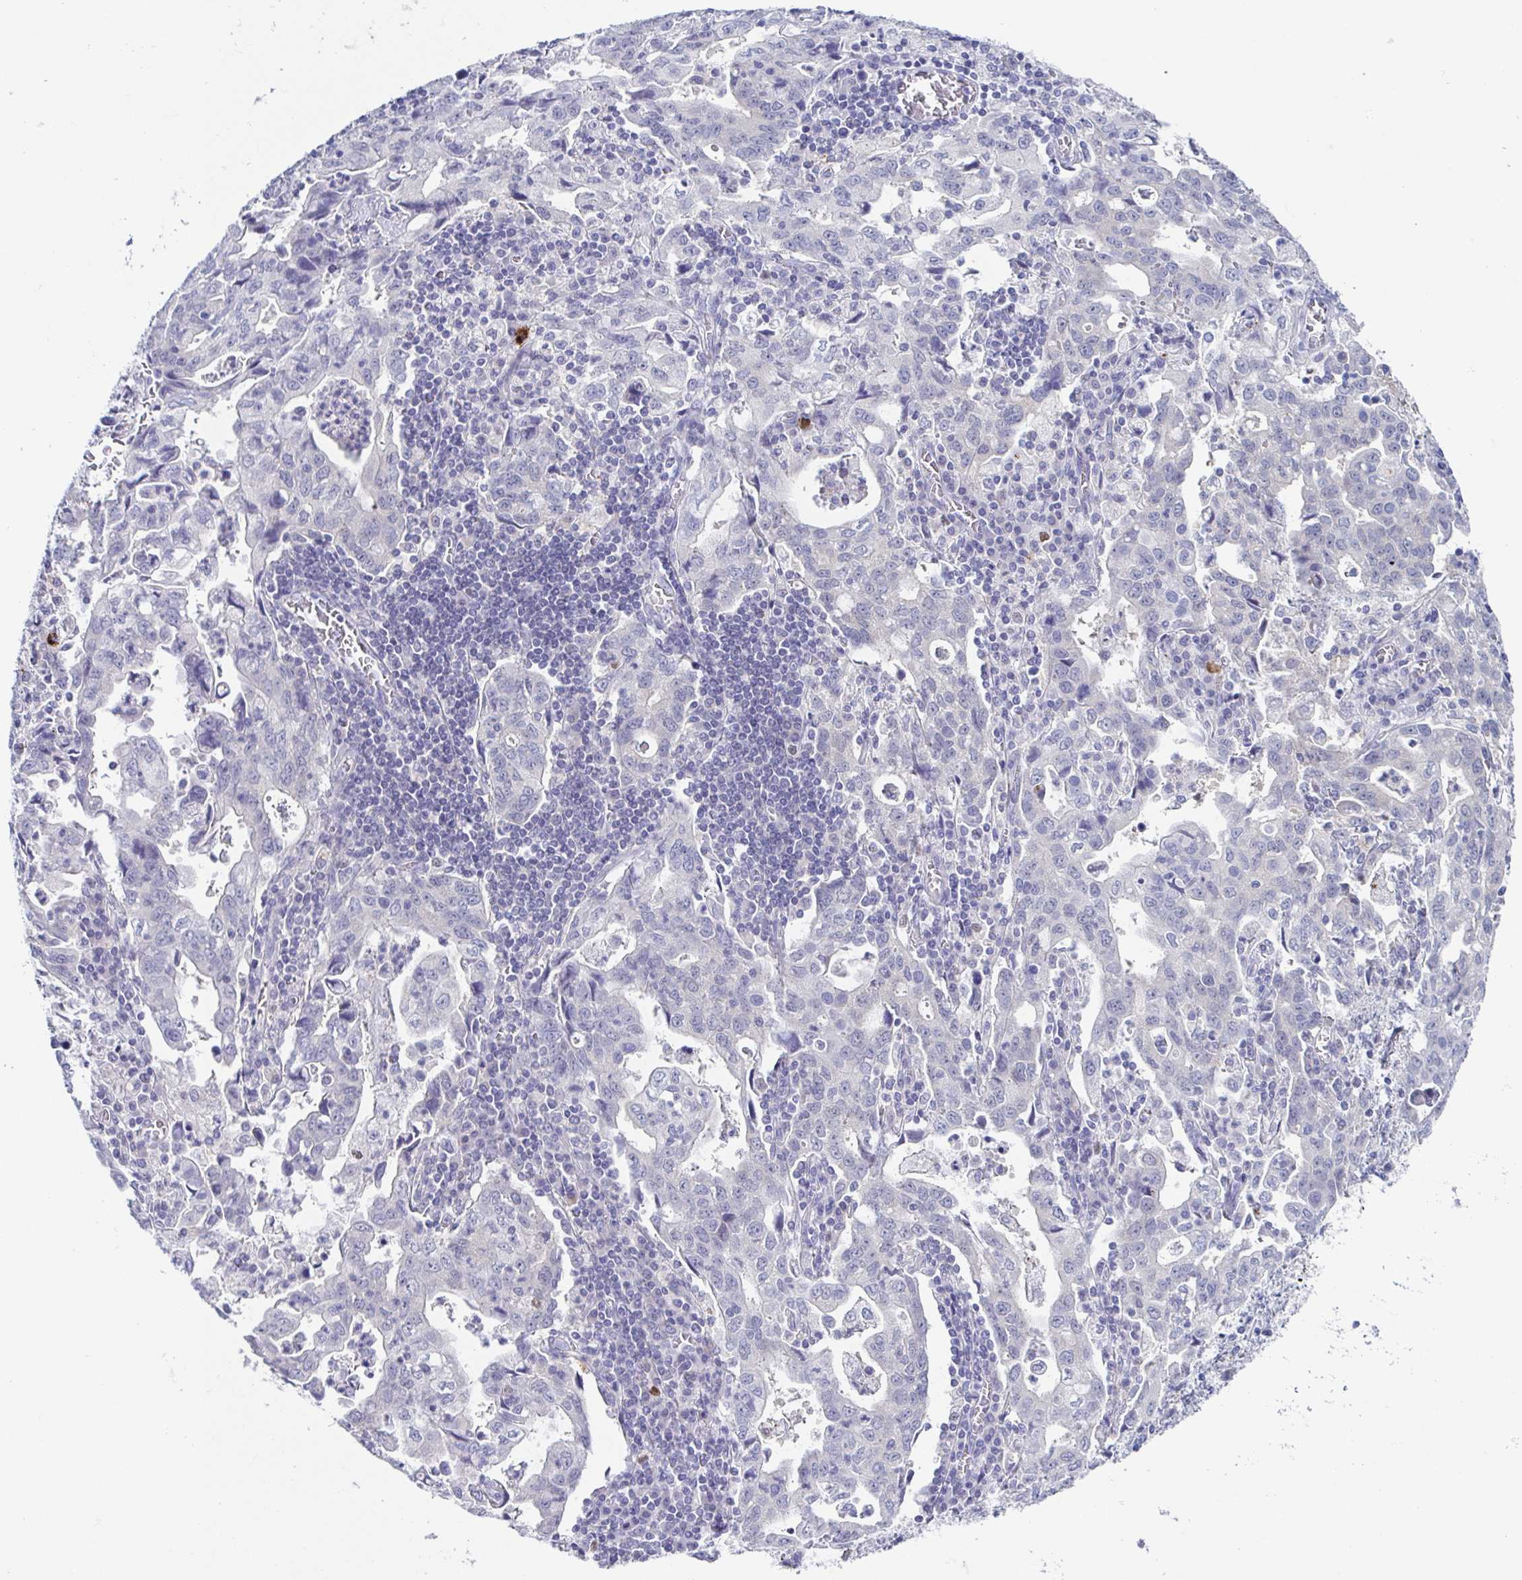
{"staining": {"intensity": "negative", "quantity": "none", "location": "none"}, "tissue": "stomach cancer", "cell_type": "Tumor cells", "image_type": "cancer", "snomed": [{"axis": "morphology", "description": "Adenocarcinoma, NOS"}, {"axis": "topography", "description": "Stomach, upper"}], "caption": "DAB immunohistochemical staining of adenocarcinoma (stomach) shows no significant positivity in tumor cells. (Immunohistochemistry (ihc), brightfield microscopy, high magnification).", "gene": "HTR2A", "patient": {"sex": "male", "age": 85}}